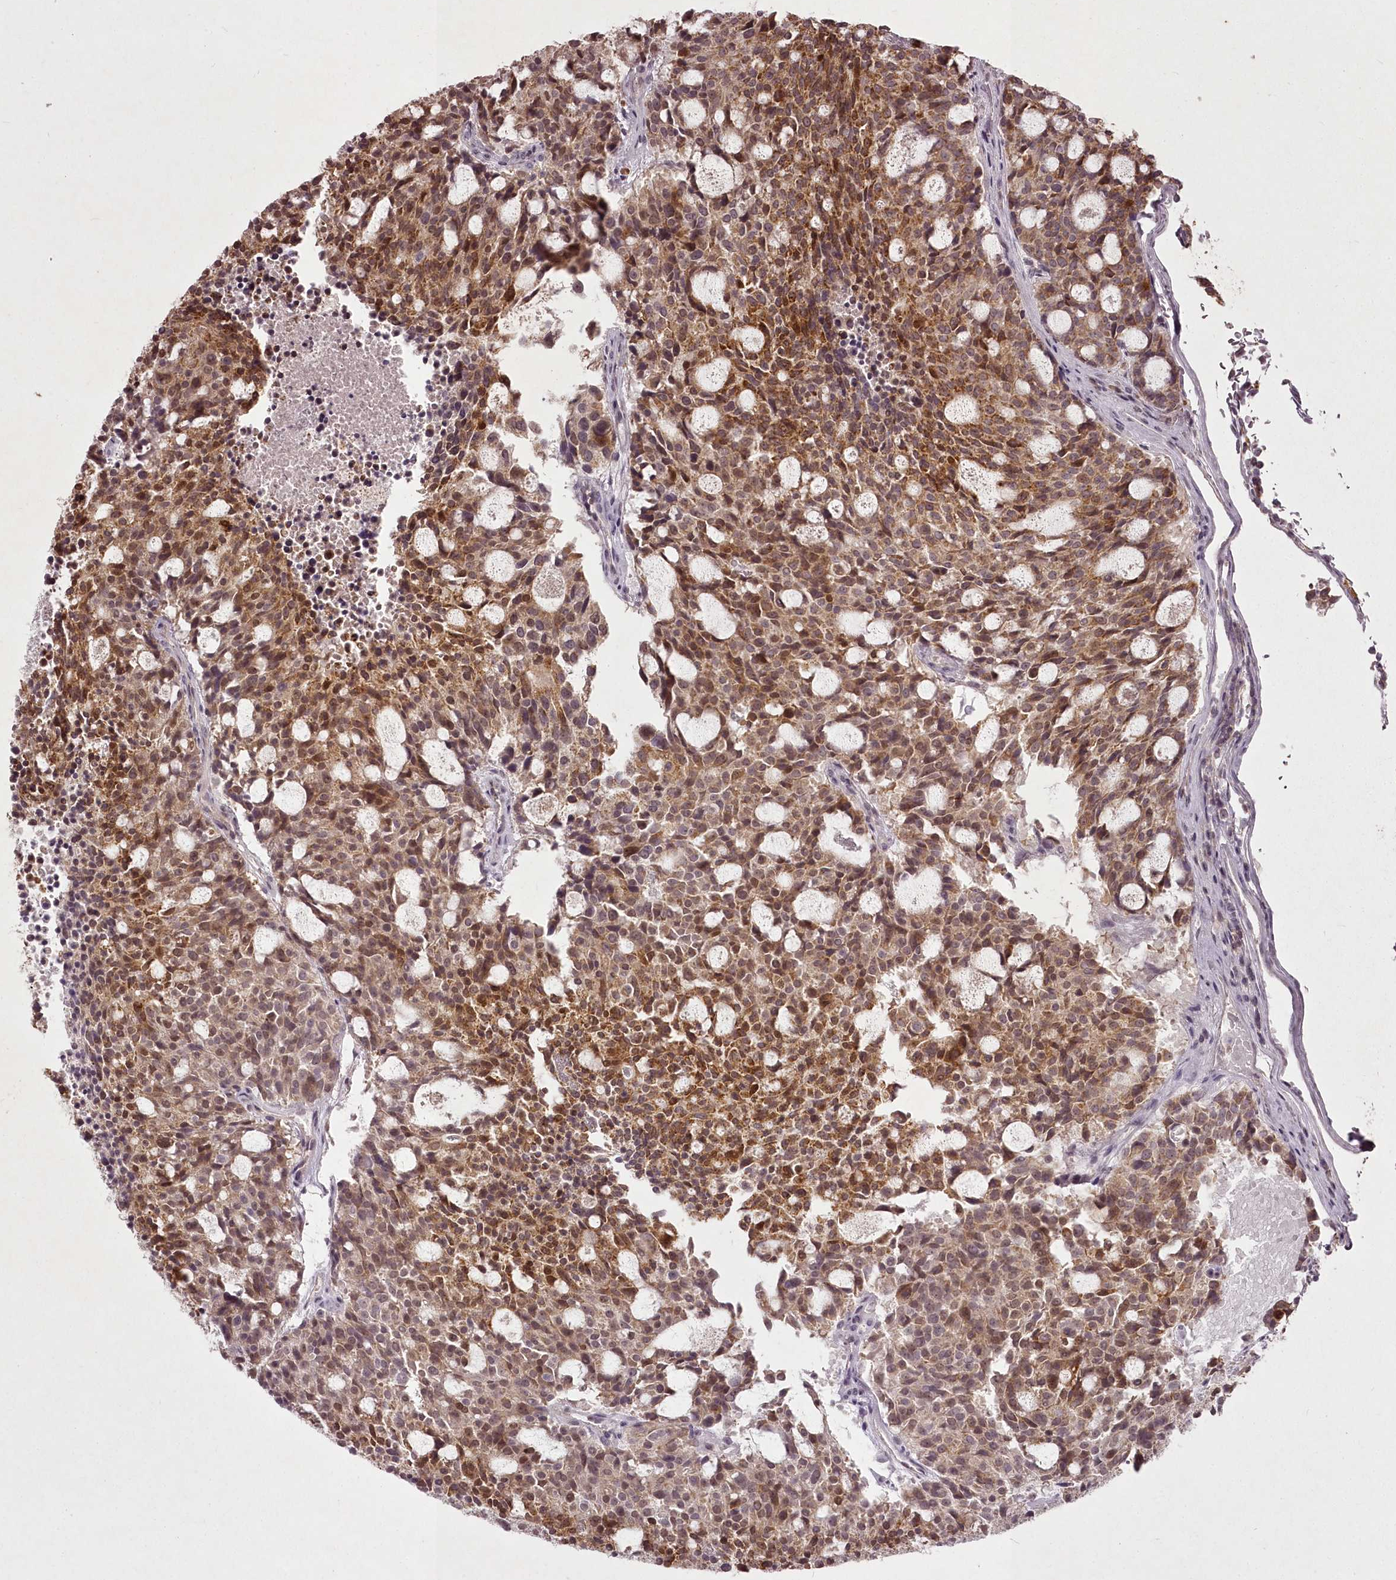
{"staining": {"intensity": "moderate", "quantity": ">75%", "location": "cytoplasmic/membranous,nuclear"}, "tissue": "carcinoid", "cell_type": "Tumor cells", "image_type": "cancer", "snomed": [{"axis": "morphology", "description": "Carcinoid, malignant, NOS"}, {"axis": "topography", "description": "Pancreas"}], "caption": "A high-resolution photomicrograph shows immunohistochemistry (IHC) staining of malignant carcinoid, which reveals moderate cytoplasmic/membranous and nuclear staining in about >75% of tumor cells.", "gene": "CHCHD2", "patient": {"sex": "female", "age": 54}}